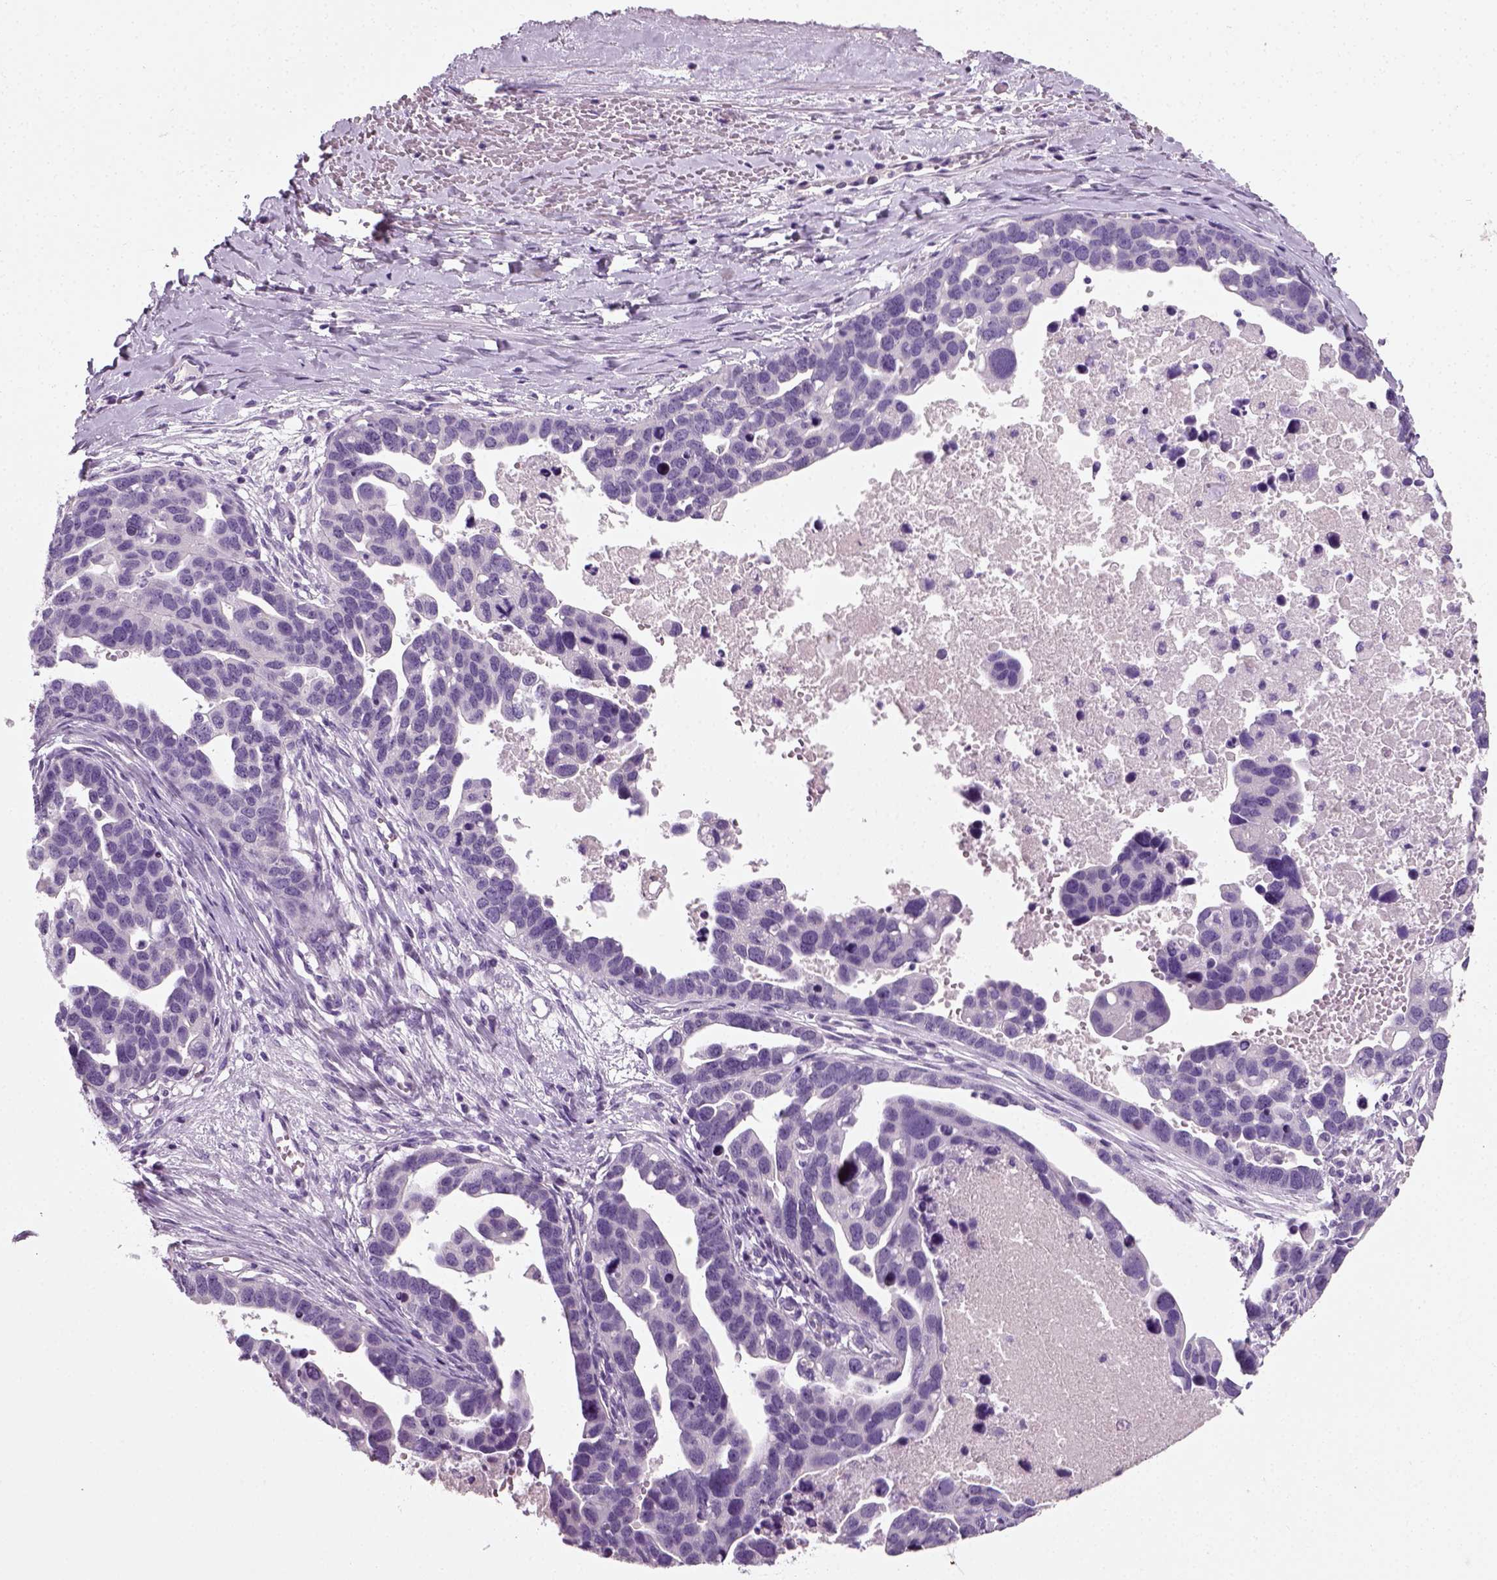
{"staining": {"intensity": "negative", "quantity": "none", "location": "none"}, "tissue": "ovarian cancer", "cell_type": "Tumor cells", "image_type": "cancer", "snomed": [{"axis": "morphology", "description": "Cystadenocarcinoma, serous, NOS"}, {"axis": "topography", "description": "Ovary"}], "caption": "Immunohistochemistry of ovarian serous cystadenocarcinoma shows no expression in tumor cells.", "gene": "SPATA31E1", "patient": {"sex": "female", "age": 54}}